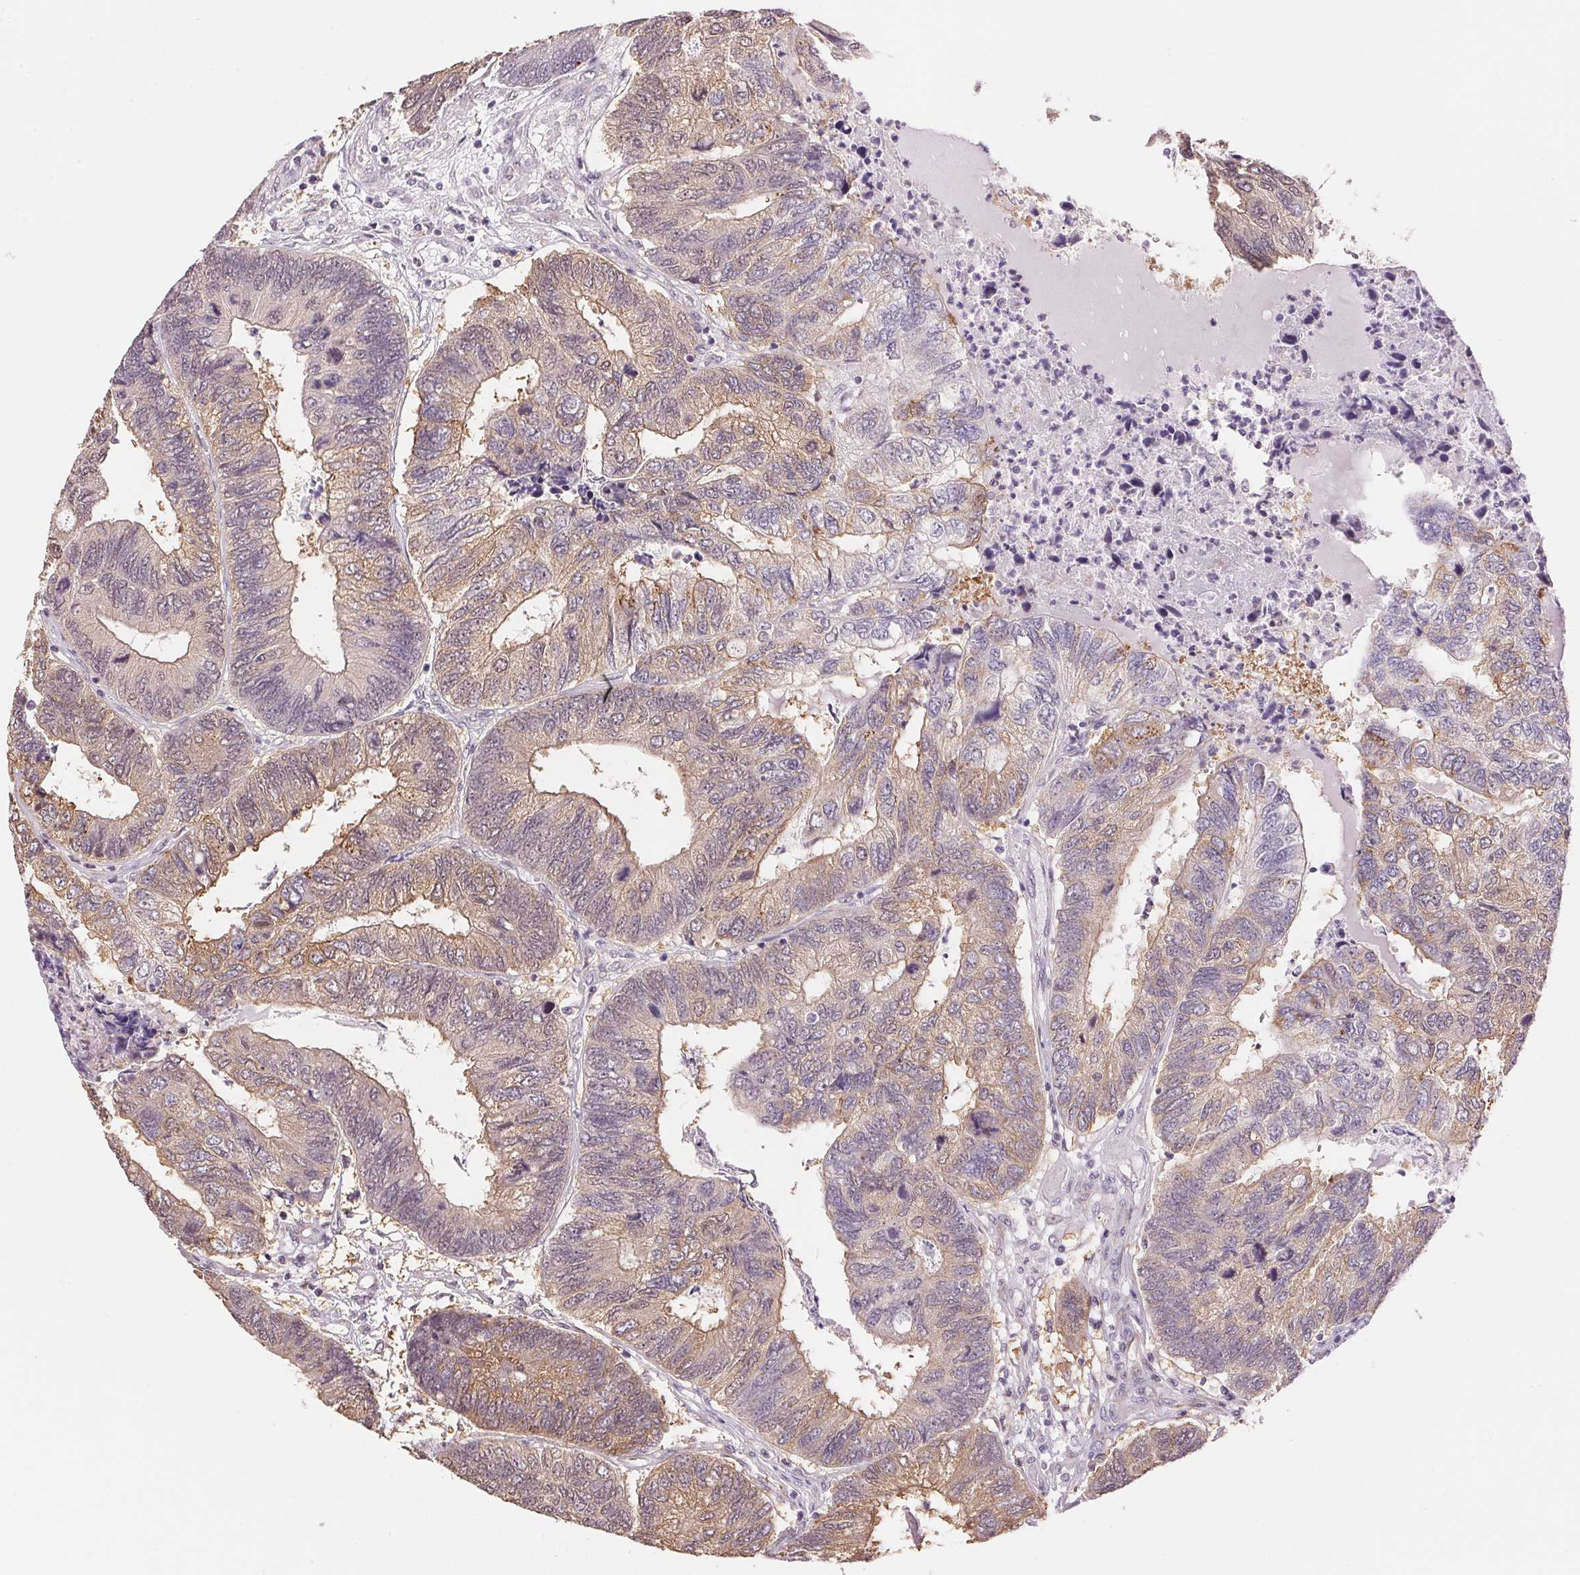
{"staining": {"intensity": "weak", "quantity": "25%-75%", "location": "cytoplasmic/membranous"}, "tissue": "colorectal cancer", "cell_type": "Tumor cells", "image_type": "cancer", "snomed": [{"axis": "morphology", "description": "Adenocarcinoma, NOS"}, {"axis": "topography", "description": "Colon"}], "caption": "Protein expression analysis of colorectal adenocarcinoma exhibits weak cytoplasmic/membranous expression in about 25%-75% of tumor cells. (DAB IHC, brown staining for protein, blue staining for nuclei).", "gene": "GYG2", "patient": {"sex": "female", "age": 67}}